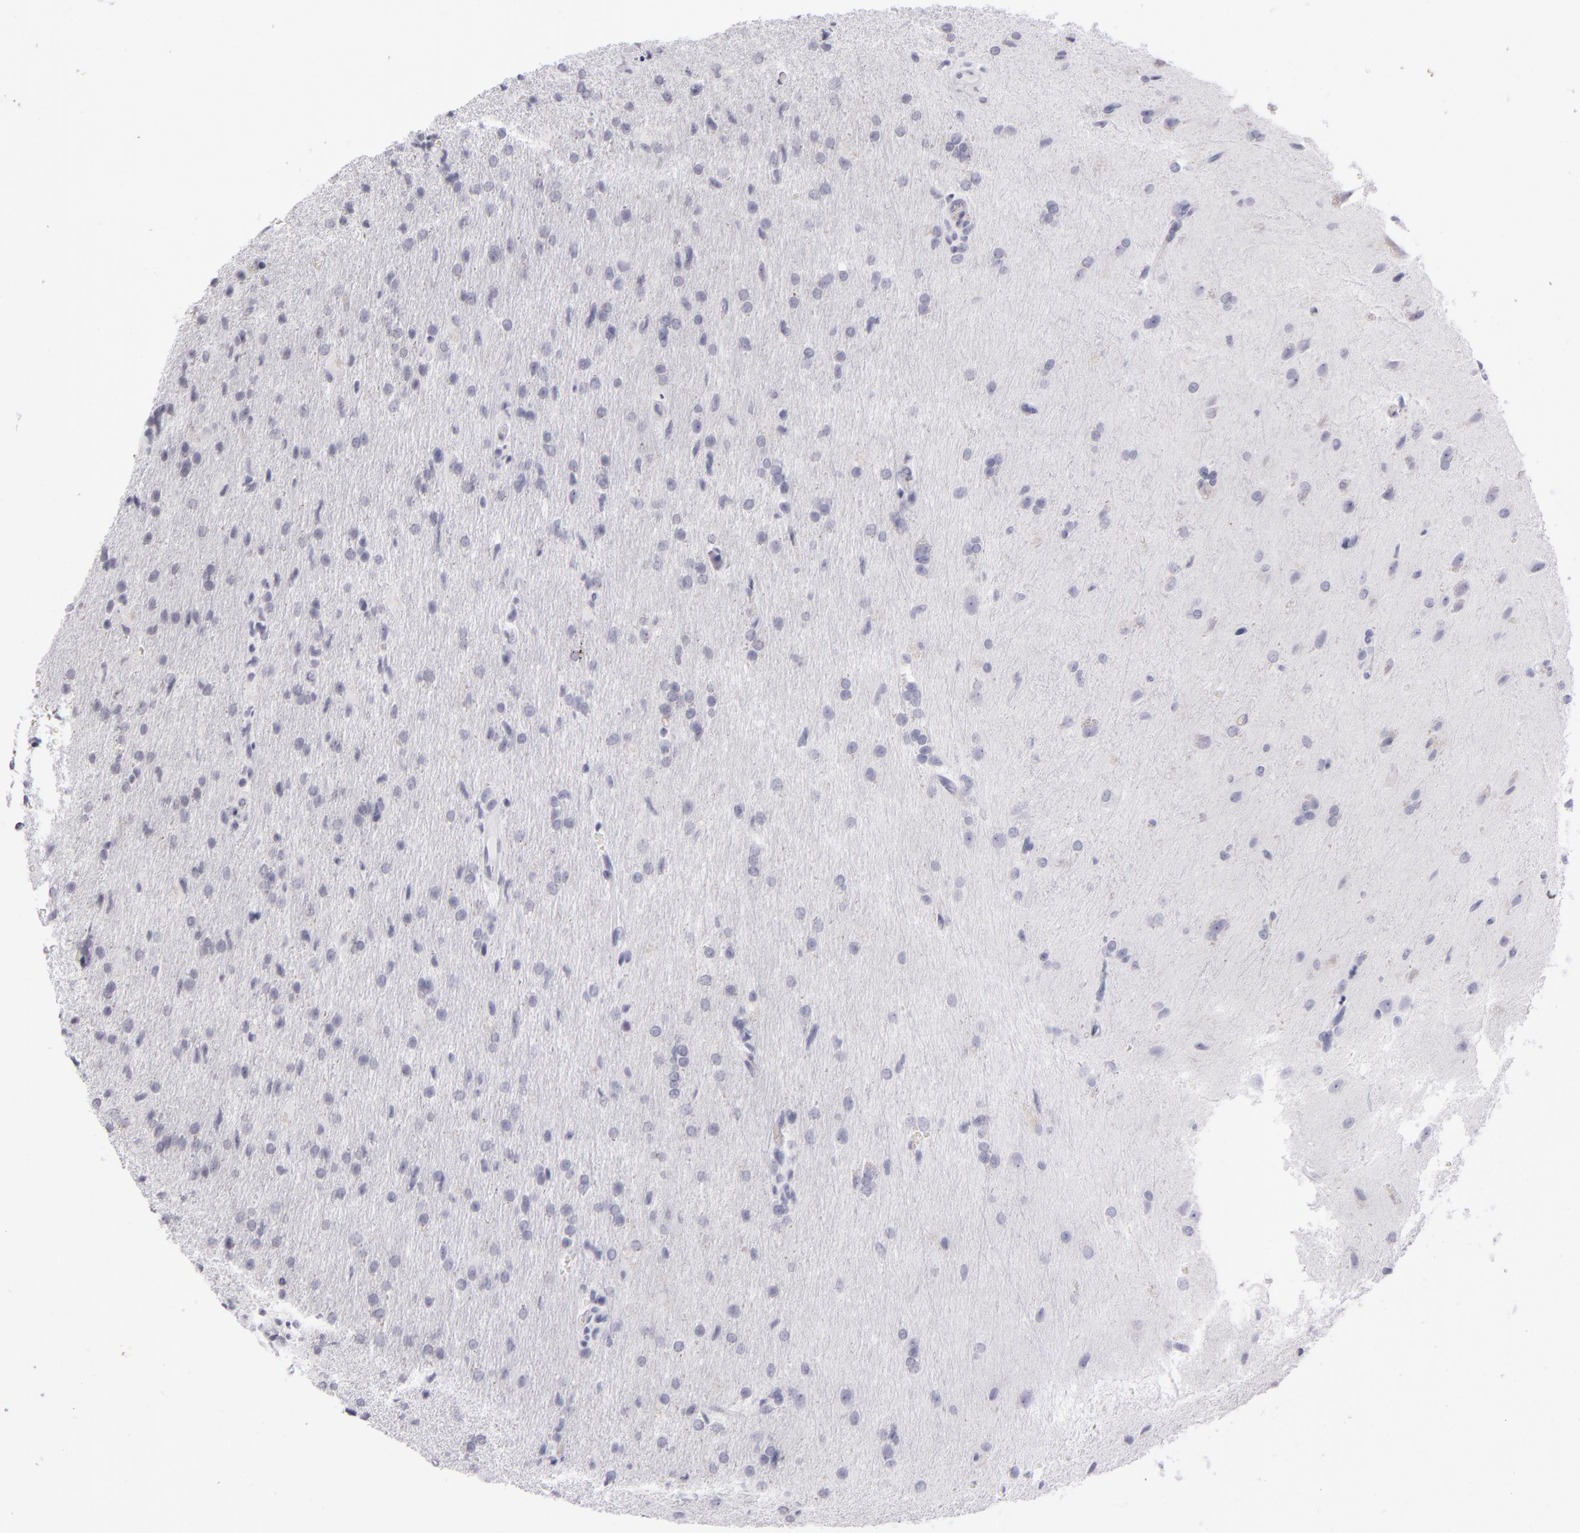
{"staining": {"intensity": "negative", "quantity": "none", "location": "none"}, "tissue": "glioma", "cell_type": "Tumor cells", "image_type": "cancer", "snomed": [{"axis": "morphology", "description": "Glioma, malignant, High grade"}, {"axis": "topography", "description": "Brain"}], "caption": "This micrograph is of glioma stained with immunohistochemistry (IHC) to label a protein in brown with the nuclei are counter-stained blue. There is no expression in tumor cells.", "gene": "CD40", "patient": {"sex": "male", "age": 68}}